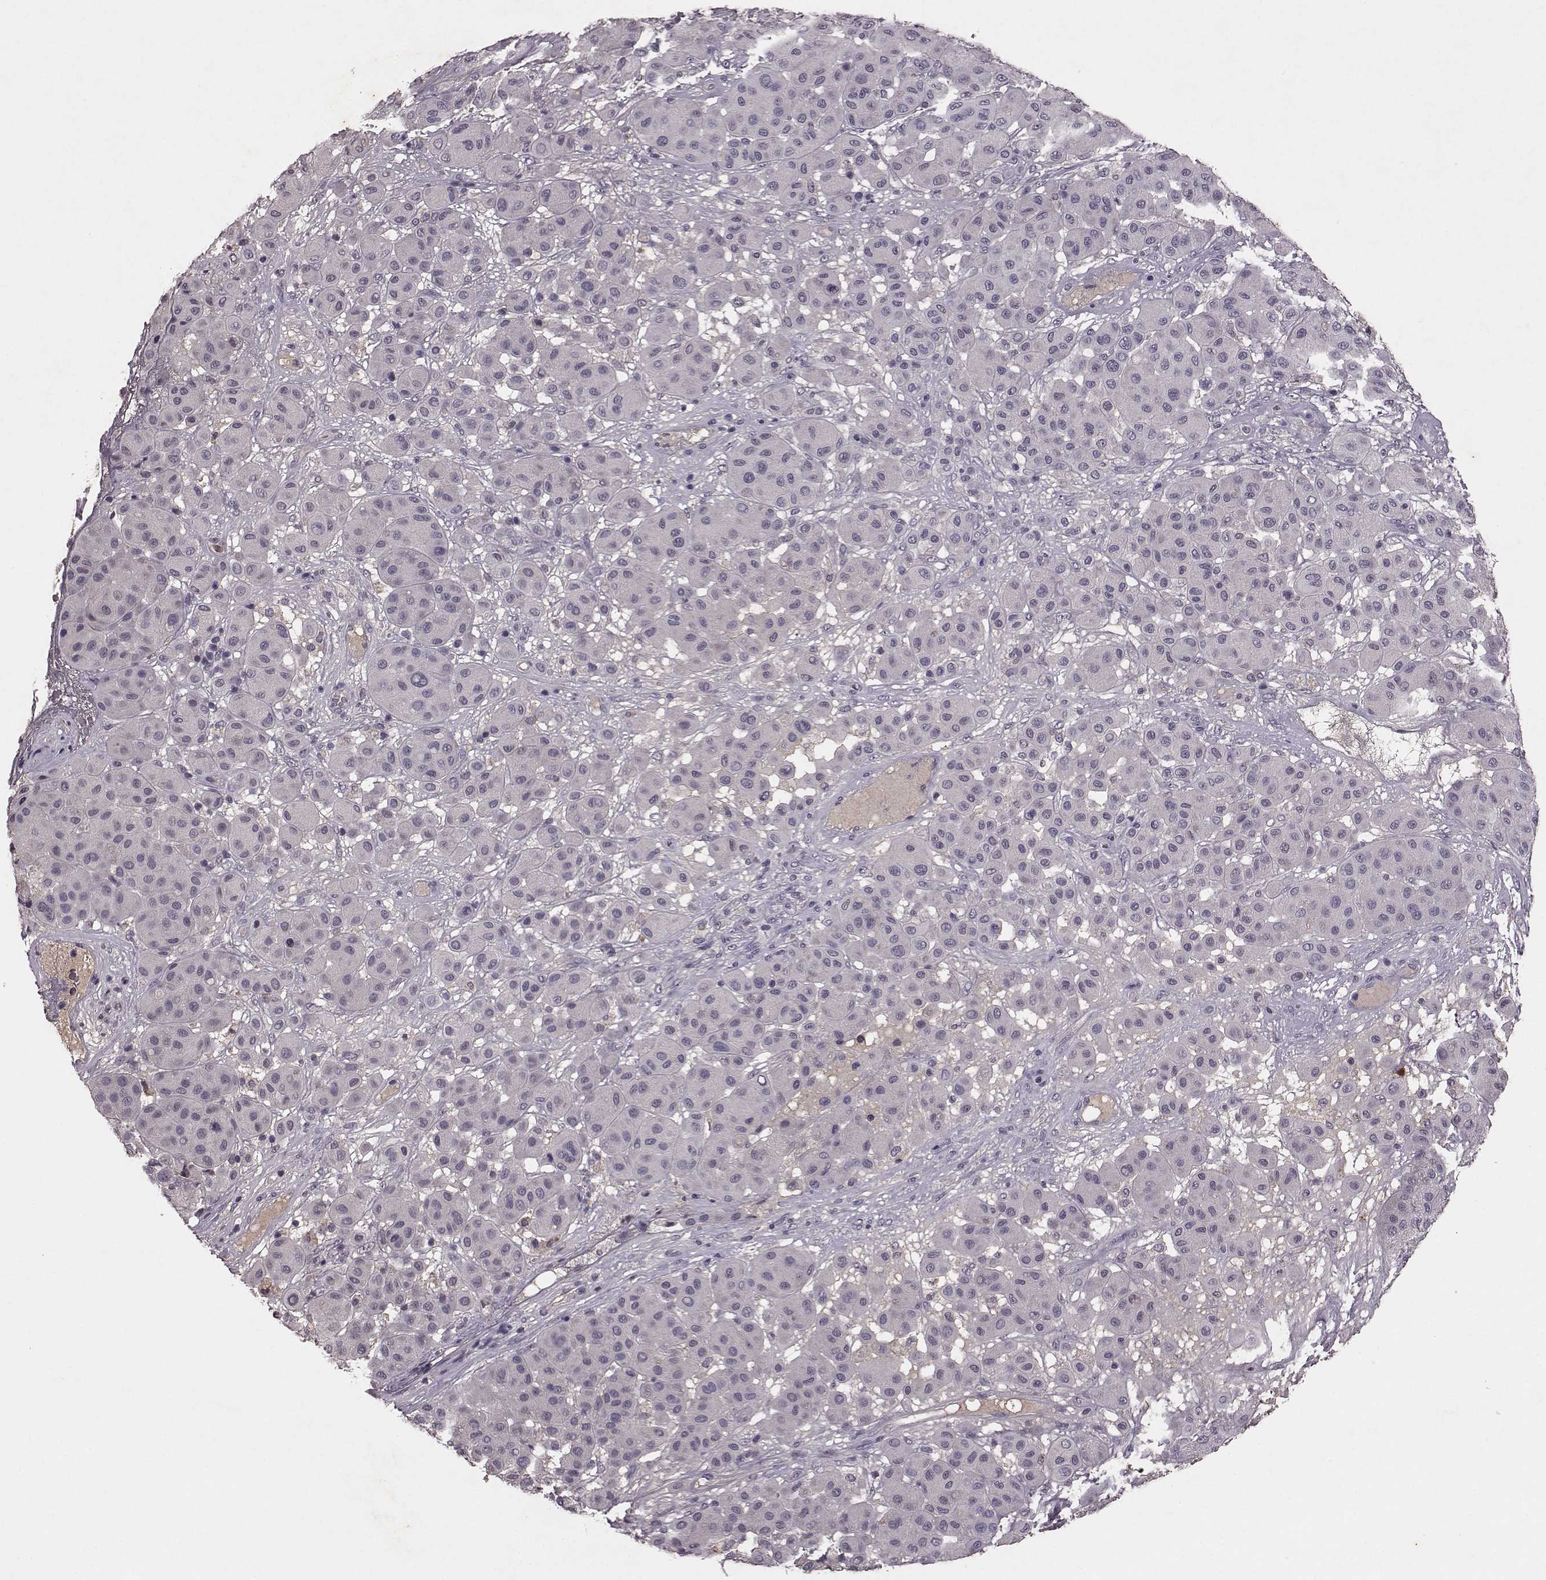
{"staining": {"intensity": "negative", "quantity": "none", "location": "none"}, "tissue": "melanoma", "cell_type": "Tumor cells", "image_type": "cancer", "snomed": [{"axis": "morphology", "description": "Malignant melanoma, Metastatic site"}, {"axis": "topography", "description": "Smooth muscle"}], "caption": "The IHC image has no significant expression in tumor cells of malignant melanoma (metastatic site) tissue. The staining was performed using DAB (3,3'-diaminobenzidine) to visualize the protein expression in brown, while the nuclei were stained in blue with hematoxylin (Magnification: 20x).", "gene": "FRRS1L", "patient": {"sex": "male", "age": 41}}